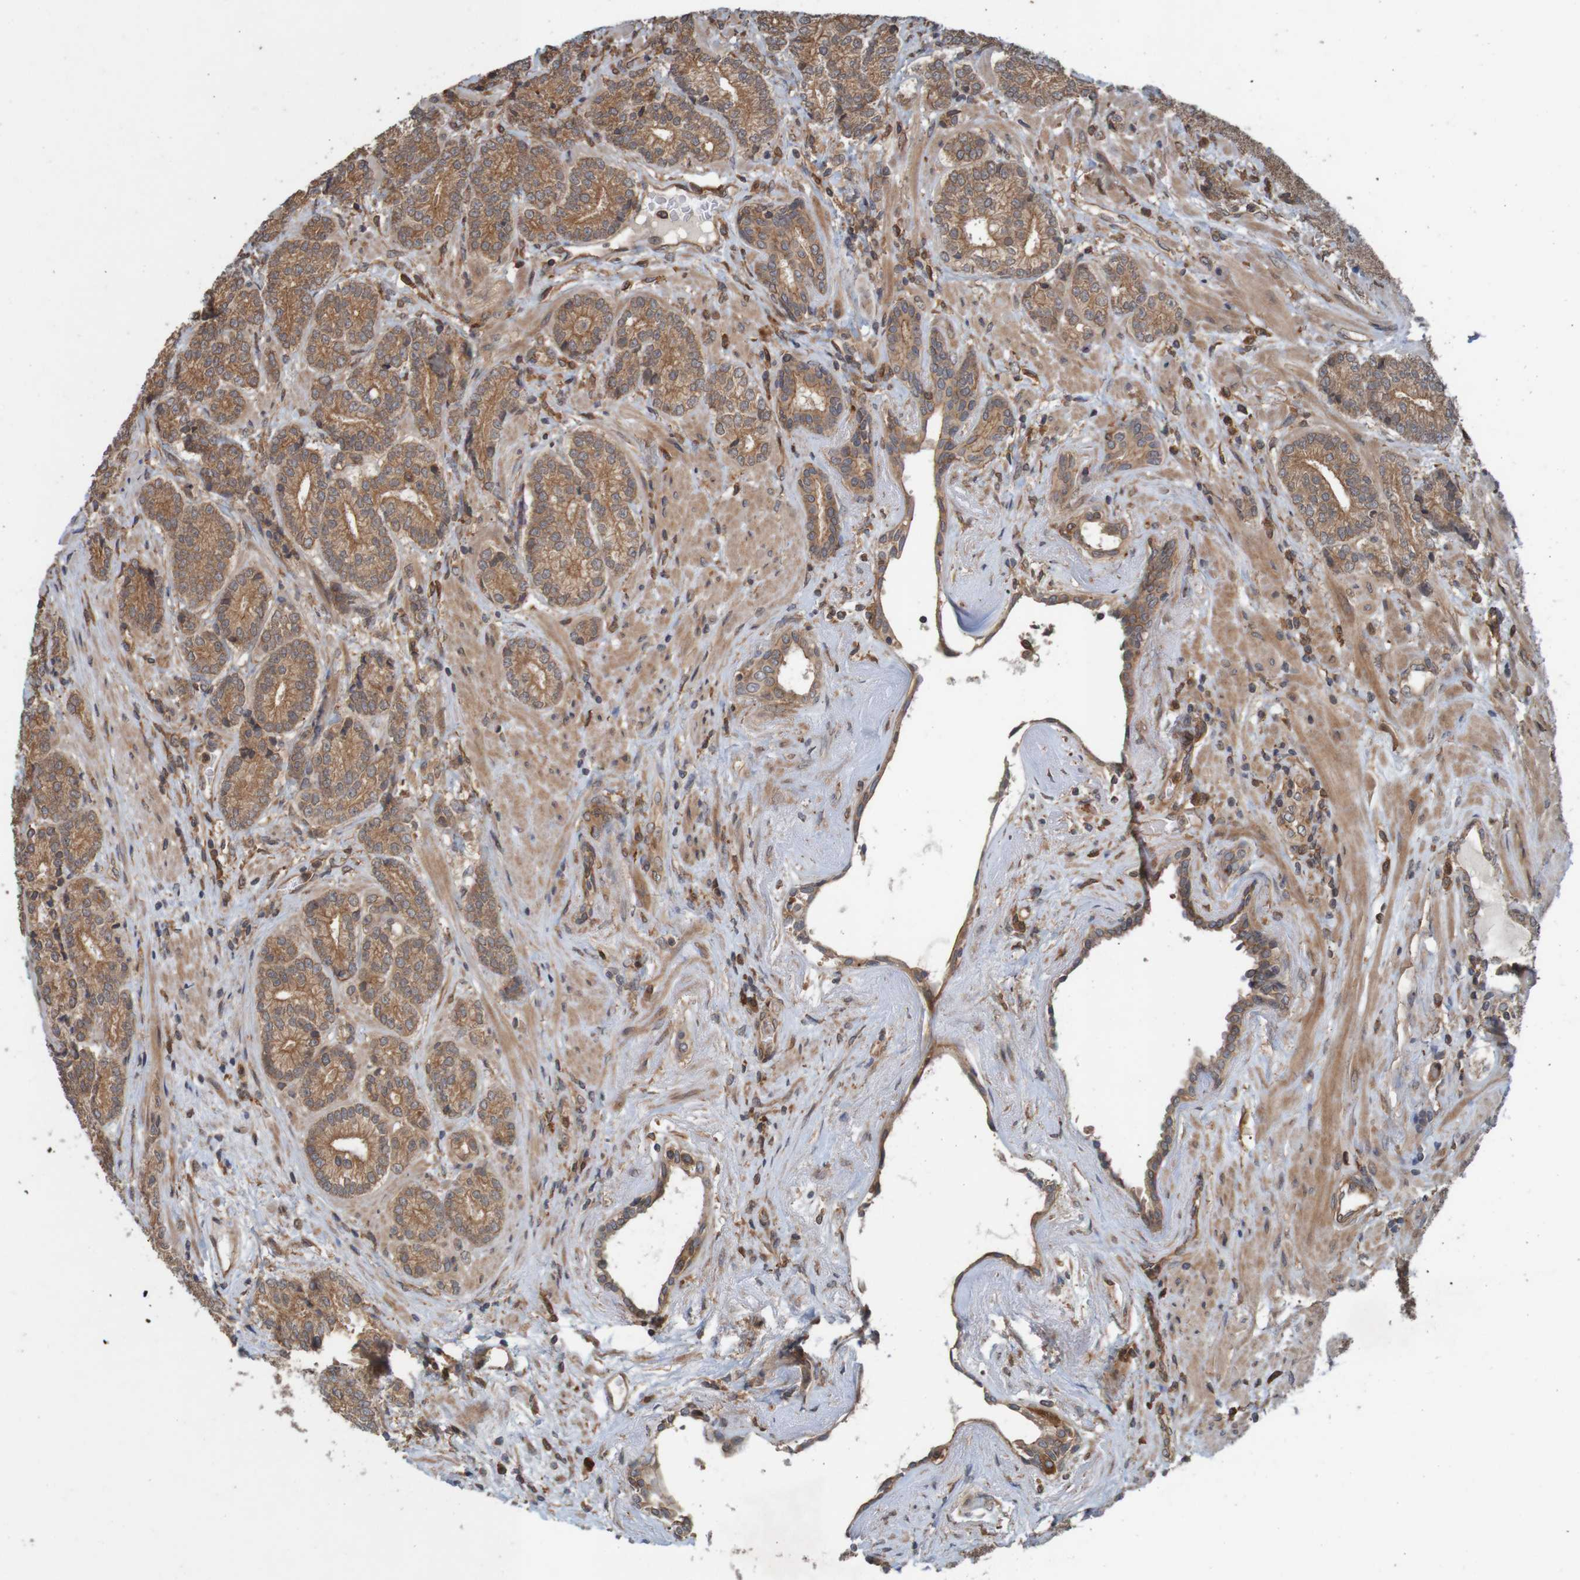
{"staining": {"intensity": "moderate", "quantity": ">75%", "location": "cytoplasmic/membranous"}, "tissue": "prostate cancer", "cell_type": "Tumor cells", "image_type": "cancer", "snomed": [{"axis": "morphology", "description": "Adenocarcinoma, High grade"}, {"axis": "topography", "description": "Prostate"}], "caption": "IHC staining of prostate cancer, which reveals medium levels of moderate cytoplasmic/membranous positivity in approximately >75% of tumor cells indicating moderate cytoplasmic/membranous protein staining. The staining was performed using DAB (brown) for protein detection and nuclei were counterstained in hematoxylin (blue).", "gene": "ARHGEF11", "patient": {"sex": "male", "age": 61}}